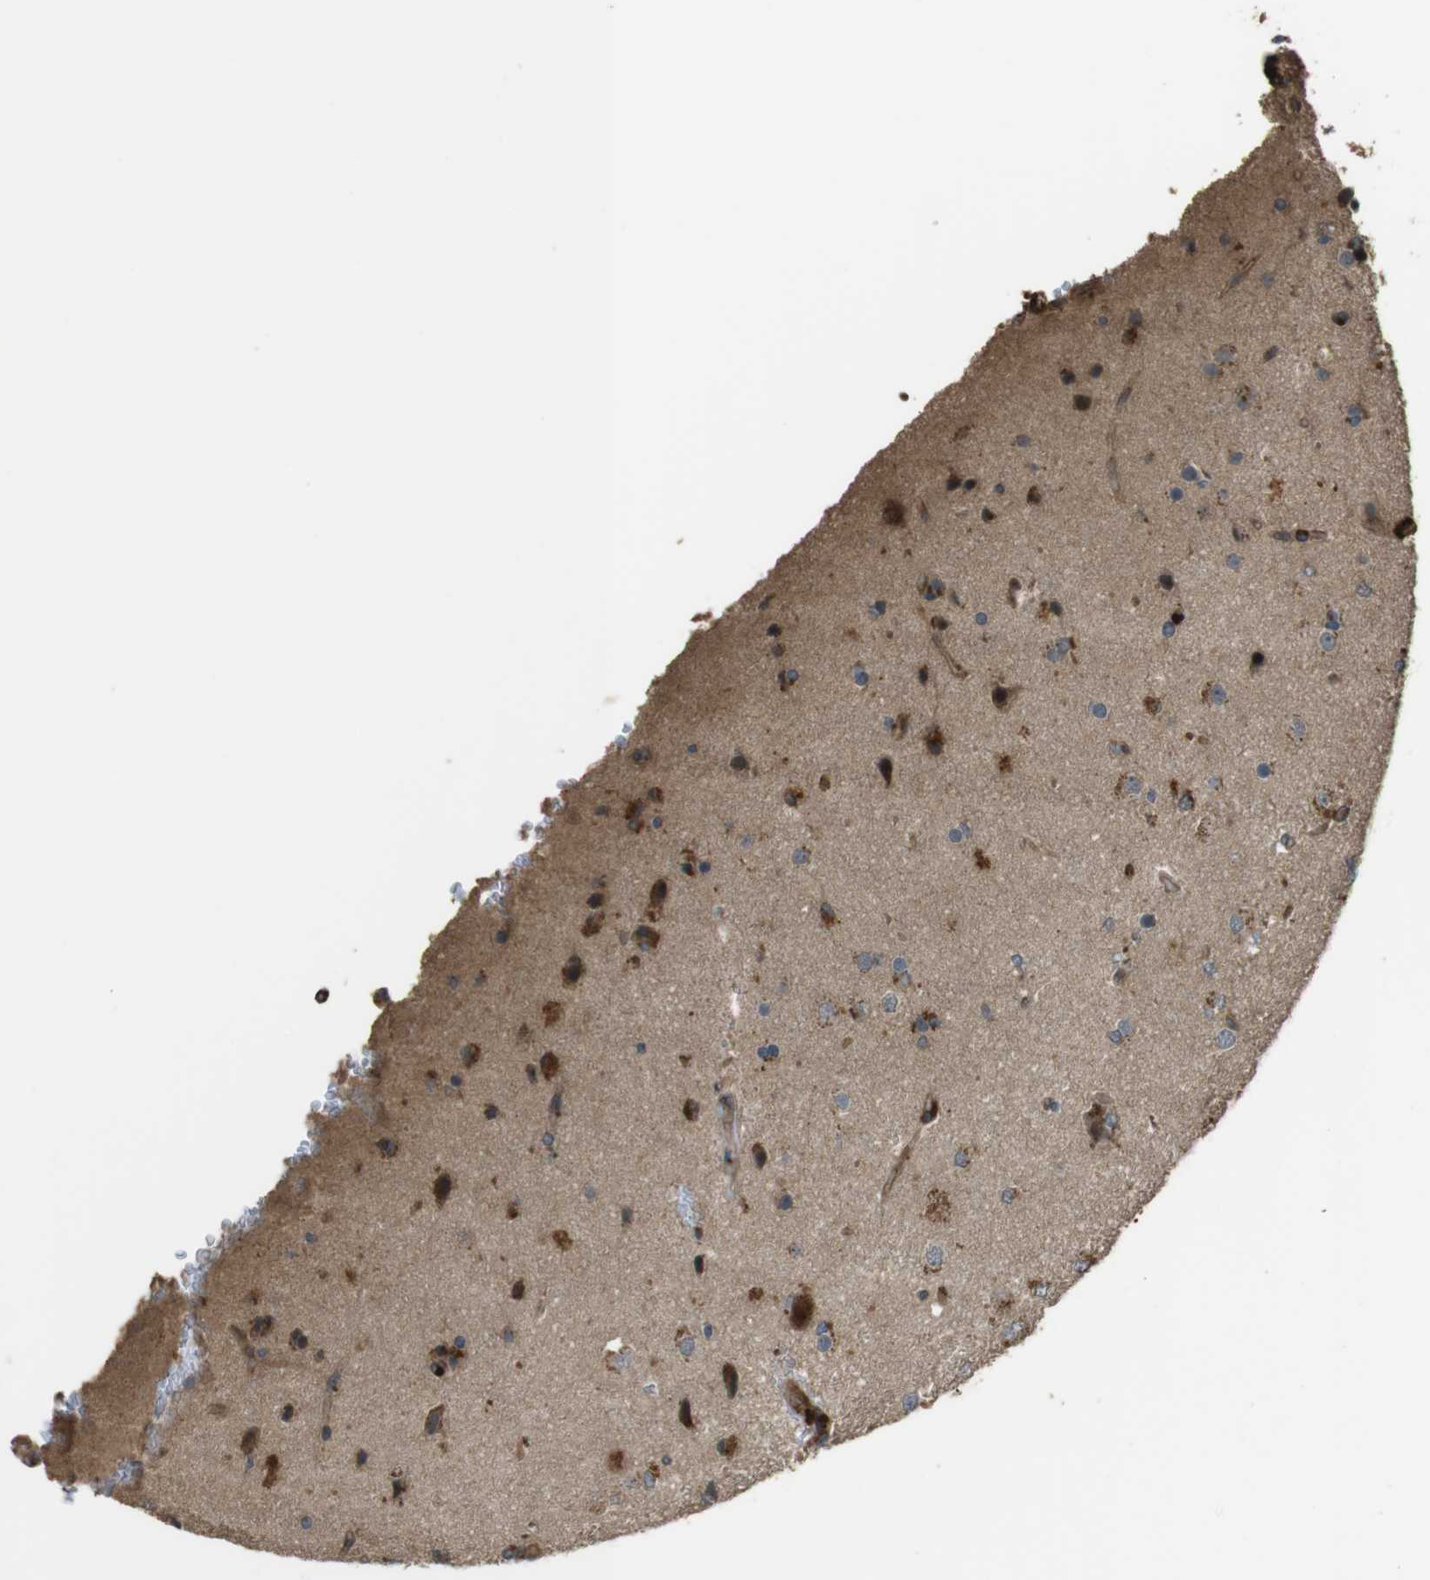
{"staining": {"intensity": "moderate", "quantity": ">75%", "location": "cytoplasmic/membranous"}, "tissue": "glioma", "cell_type": "Tumor cells", "image_type": "cancer", "snomed": [{"axis": "morphology", "description": "Glioma, malignant, High grade"}, {"axis": "topography", "description": "Brain"}], "caption": "Protein analysis of high-grade glioma (malignant) tissue shows moderate cytoplasmic/membranous expression in about >75% of tumor cells.", "gene": "MSRB3", "patient": {"sex": "male", "age": 71}}